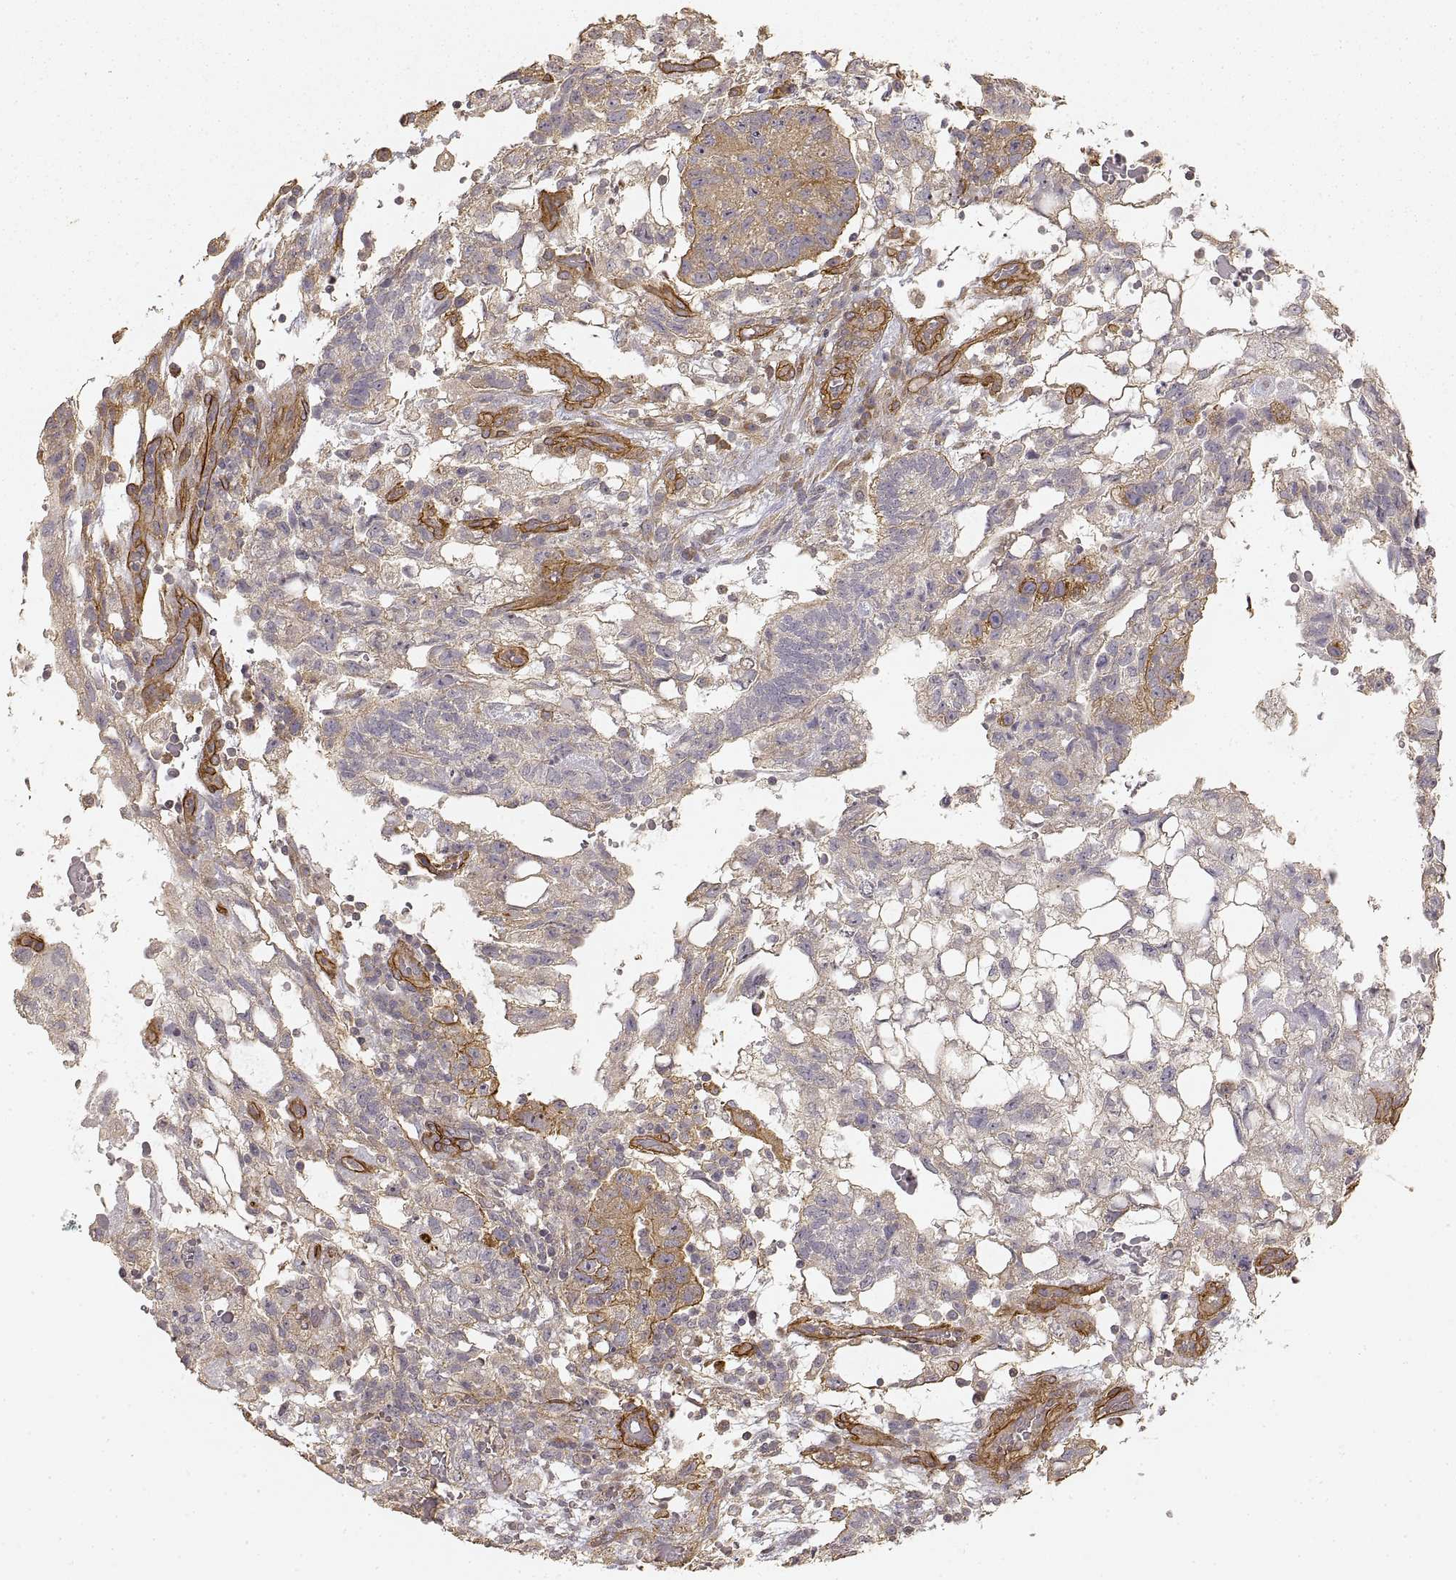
{"staining": {"intensity": "strong", "quantity": "<25%", "location": "cytoplasmic/membranous"}, "tissue": "testis cancer", "cell_type": "Tumor cells", "image_type": "cancer", "snomed": [{"axis": "morphology", "description": "Carcinoma, Embryonal, NOS"}, {"axis": "topography", "description": "Testis"}], "caption": "Immunohistochemistry (IHC) histopathology image of testis embryonal carcinoma stained for a protein (brown), which exhibits medium levels of strong cytoplasmic/membranous expression in approximately <25% of tumor cells.", "gene": "LAMA4", "patient": {"sex": "male", "age": 32}}